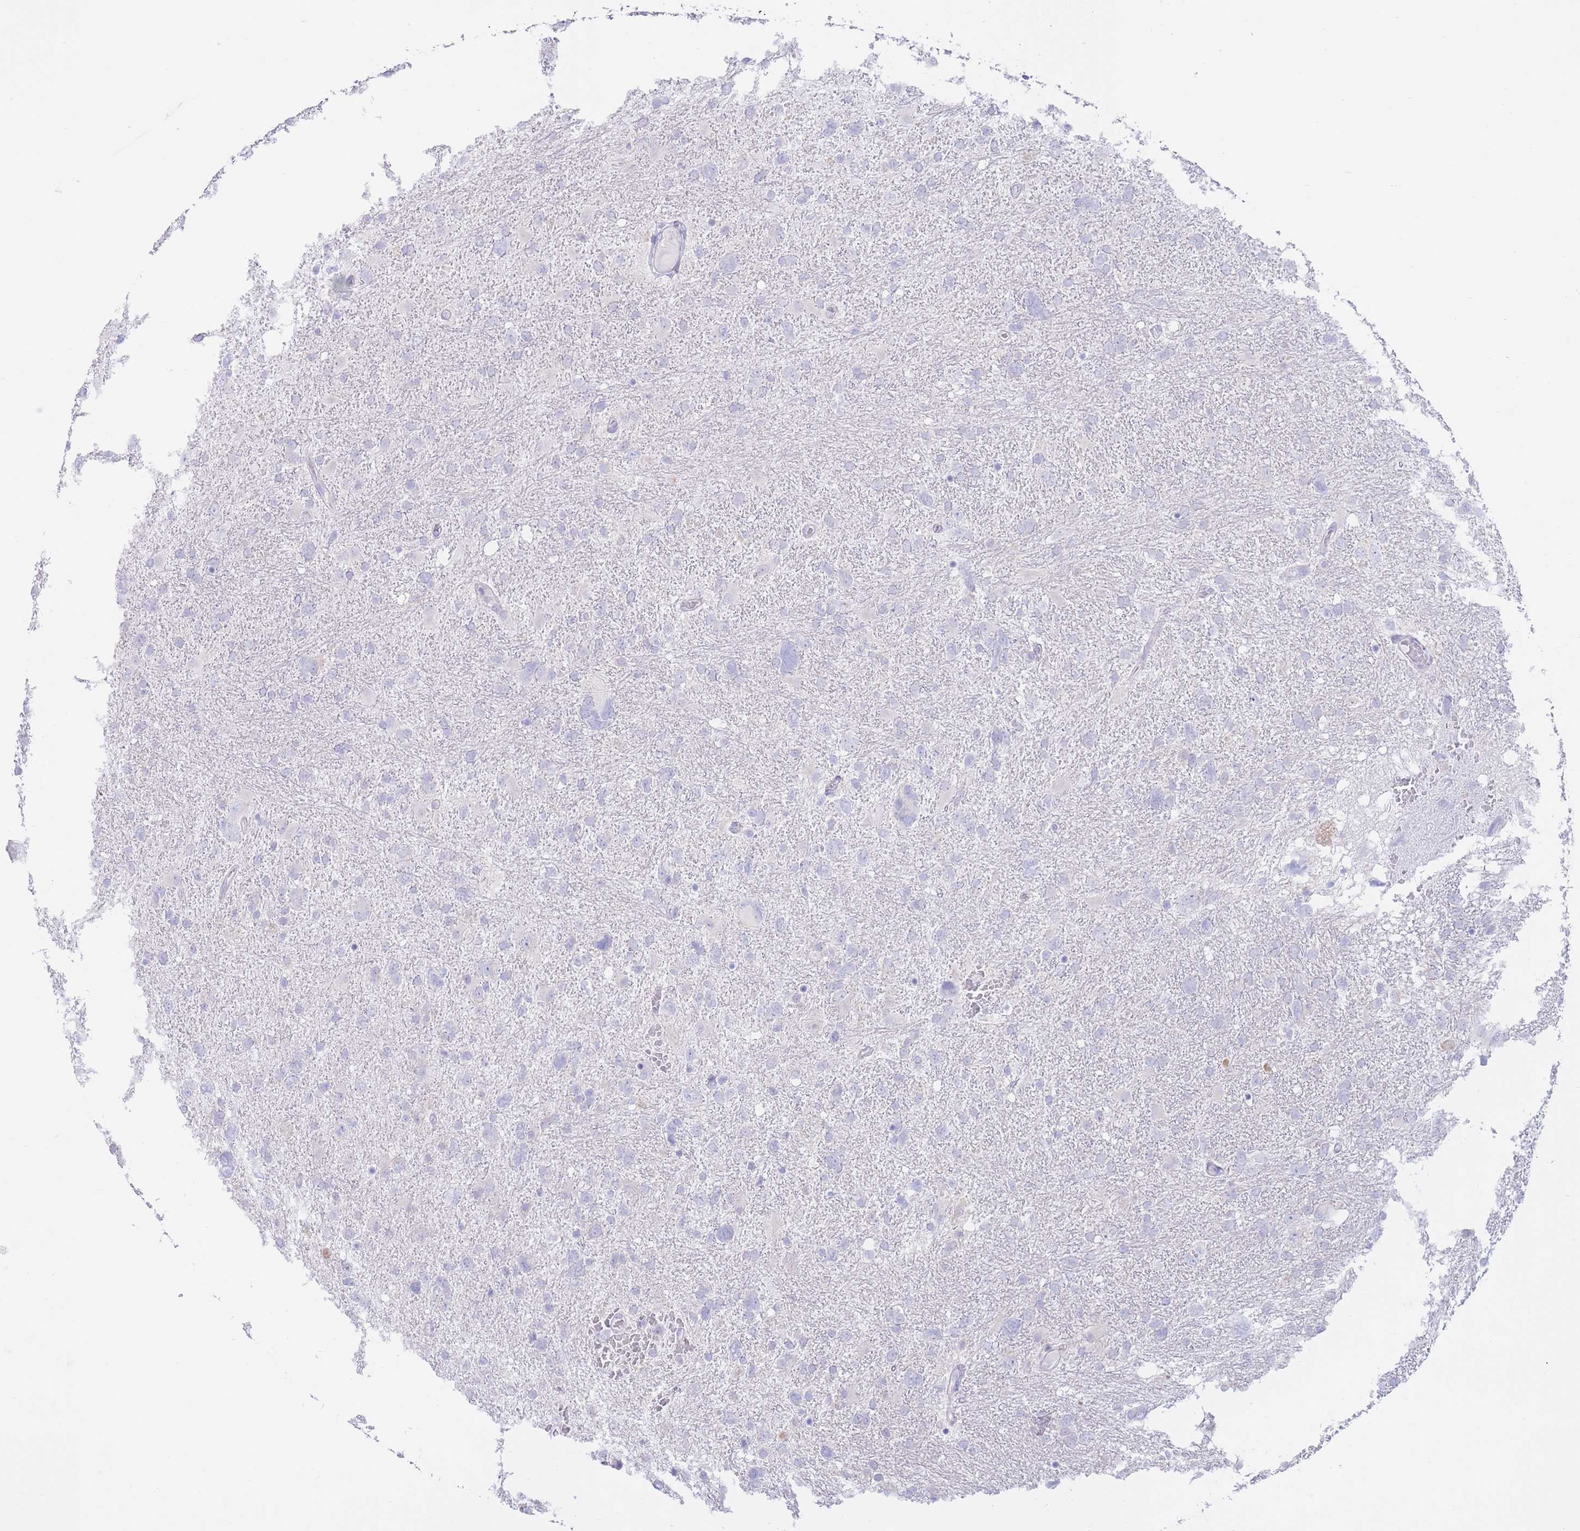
{"staining": {"intensity": "negative", "quantity": "none", "location": "none"}, "tissue": "glioma", "cell_type": "Tumor cells", "image_type": "cancer", "snomed": [{"axis": "morphology", "description": "Glioma, malignant, High grade"}, {"axis": "topography", "description": "Brain"}], "caption": "Tumor cells show no significant protein staining in high-grade glioma (malignant).", "gene": "FAH", "patient": {"sex": "male", "age": 61}}